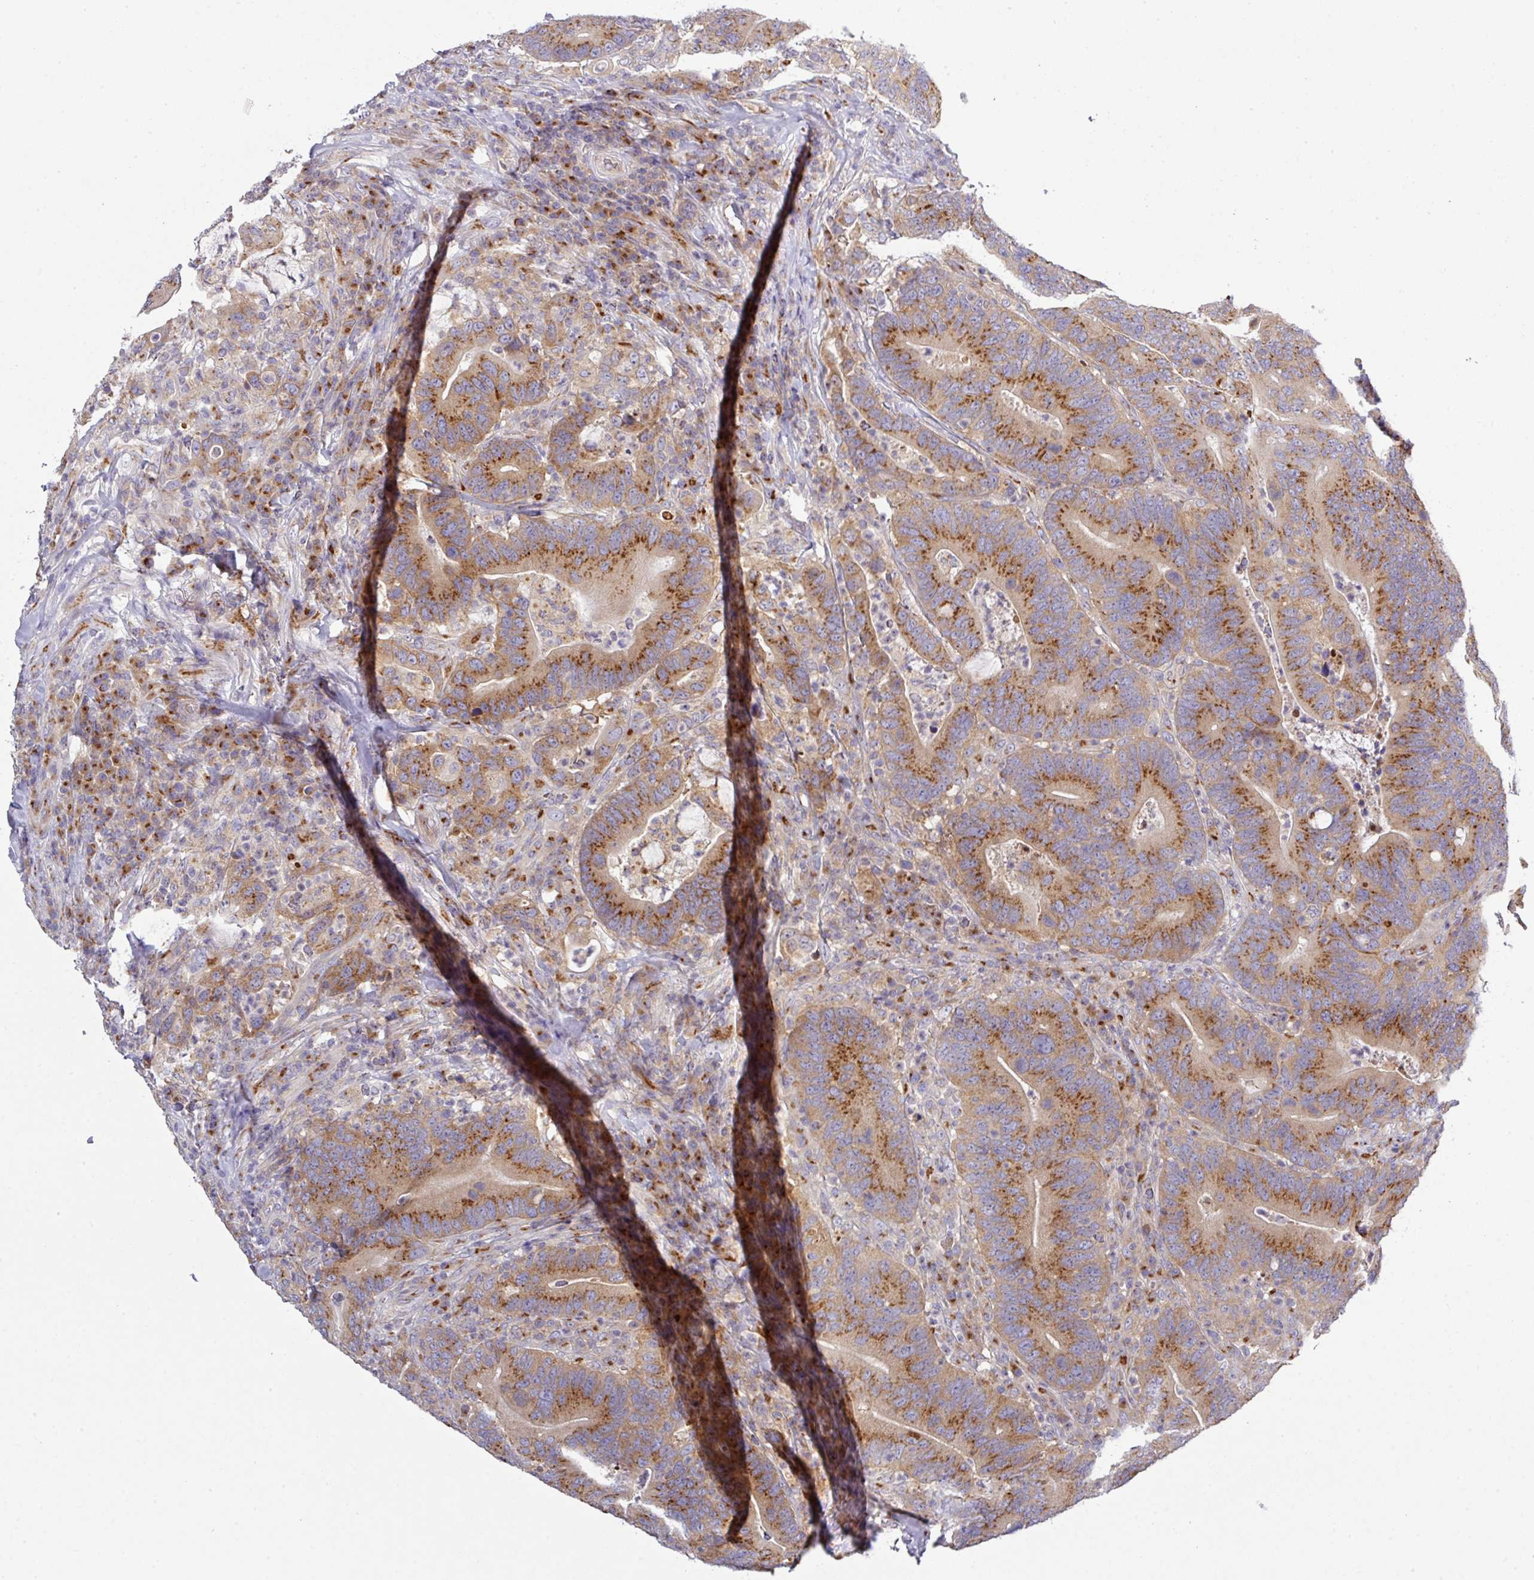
{"staining": {"intensity": "moderate", "quantity": ">75%", "location": "cytoplasmic/membranous"}, "tissue": "colorectal cancer", "cell_type": "Tumor cells", "image_type": "cancer", "snomed": [{"axis": "morphology", "description": "Adenocarcinoma, NOS"}, {"axis": "topography", "description": "Colon"}], "caption": "Colorectal cancer stained with DAB IHC reveals medium levels of moderate cytoplasmic/membranous positivity in approximately >75% of tumor cells. The staining was performed using DAB (3,3'-diaminobenzidine) to visualize the protein expression in brown, while the nuclei were stained in blue with hematoxylin (Magnification: 20x).", "gene": "VTI1A", "patient": {"sex": "female", "age": 66}}